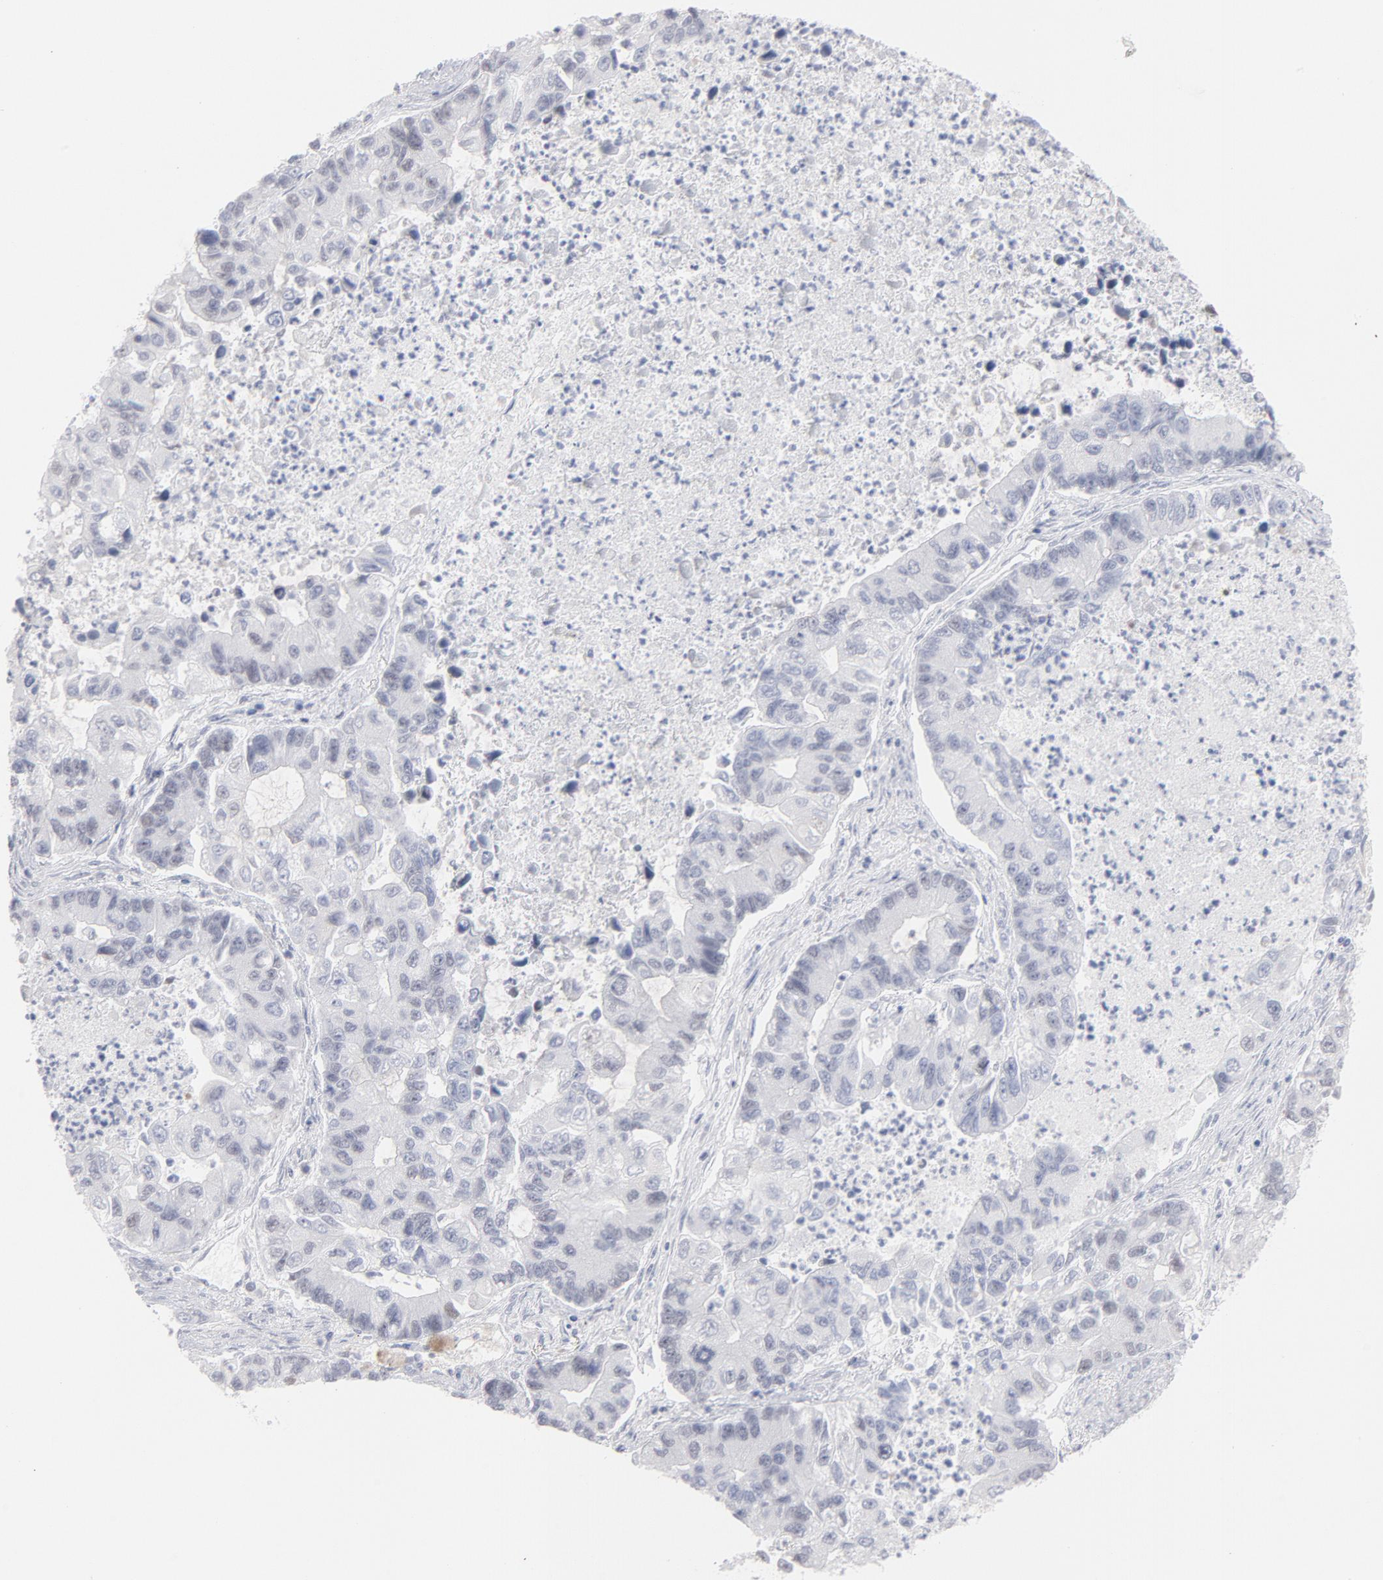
{"staining": {"intensity": "negative", "quantity": "none", "location": "none"}, "tissue": "lung cancer", "cell_type": "Tumor cells", "image_type": "cancer", "snomed": [{"axis": "morphology", "description": "Adenocarcinoma, NOS"}, {"axis": "topography", "description": "Lung"}], "caption": "Micrograph shows no significant protein expression in tumor cells of lung cancer (adenocarcinoma).", "gene": "MCM7", "patient": {"sex": "female", "age": 51}}